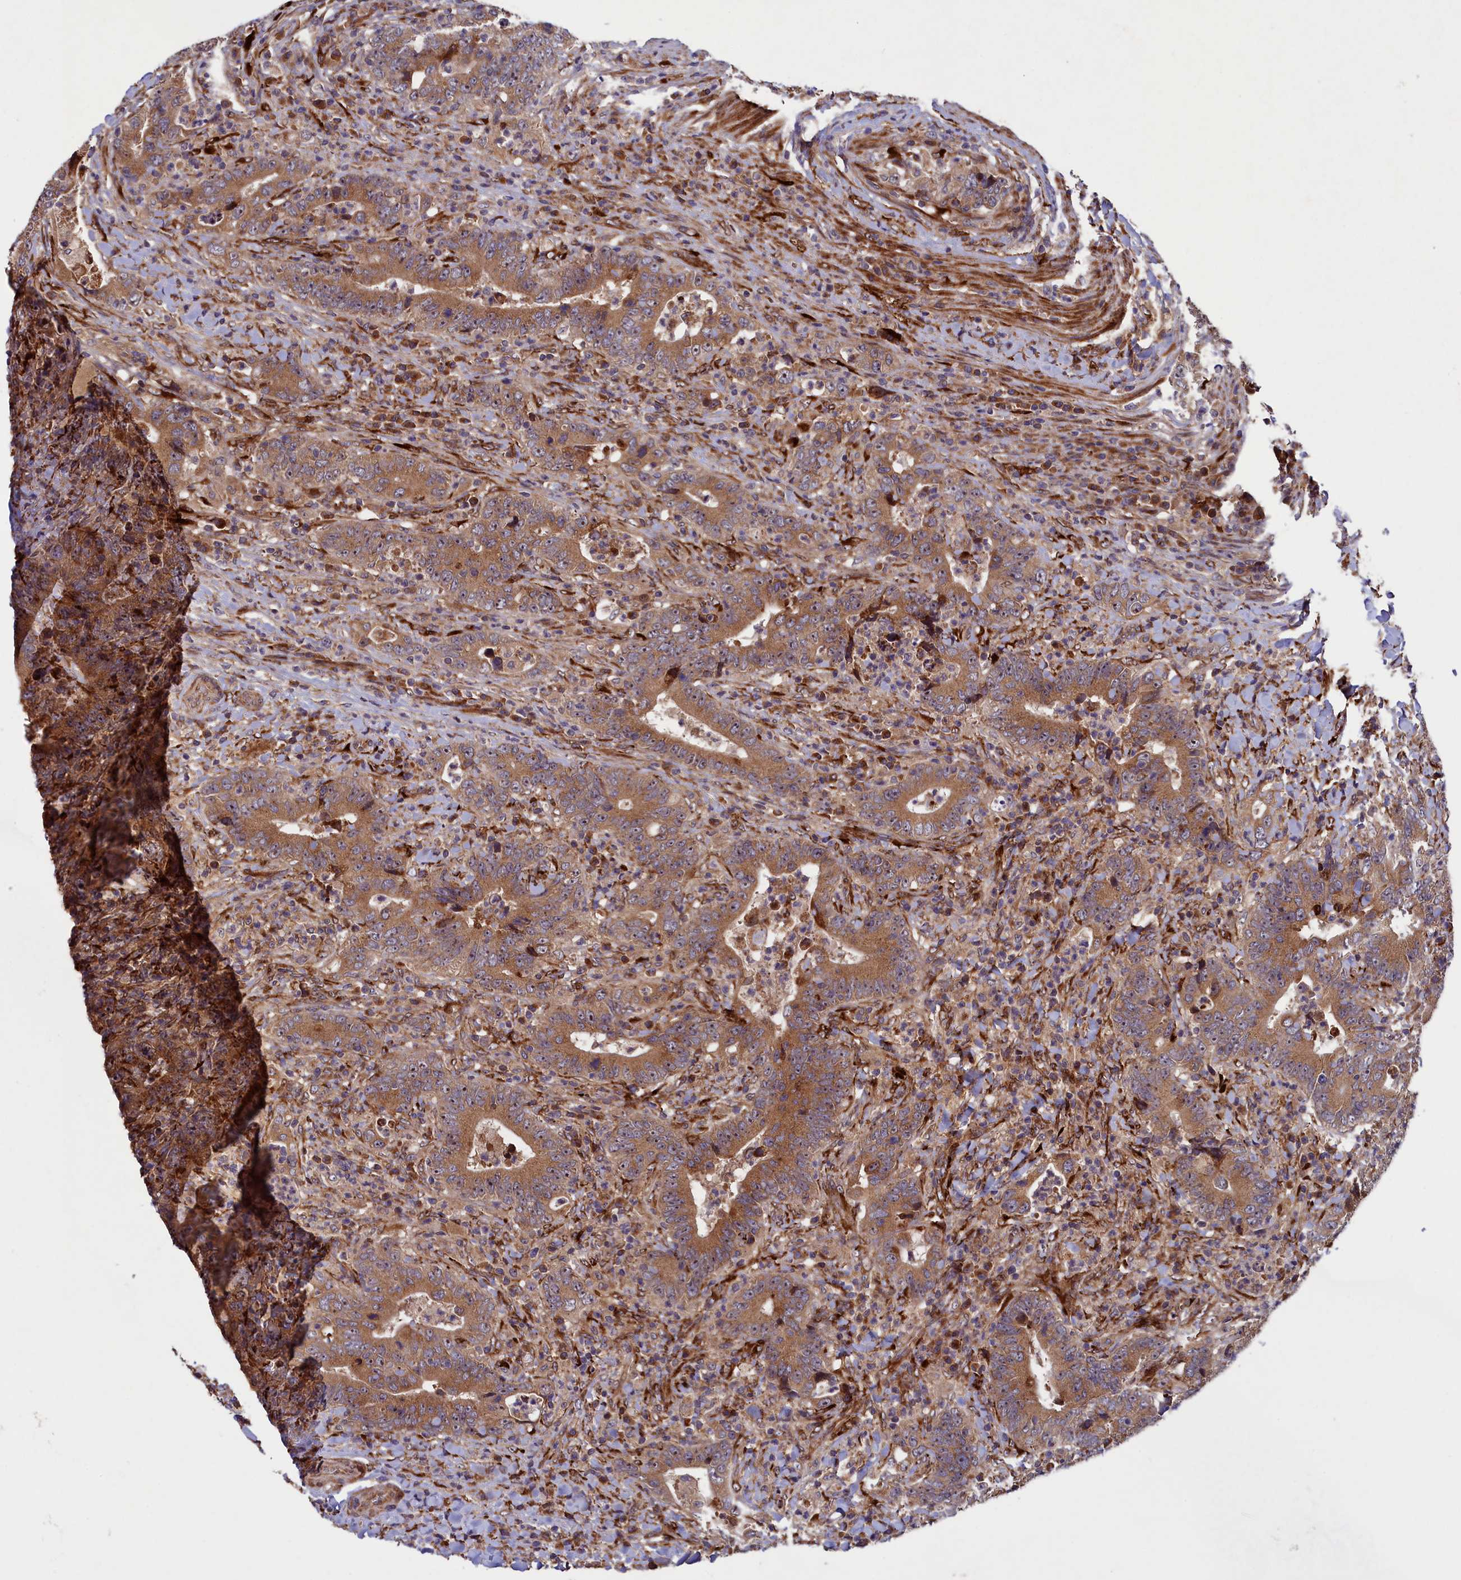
{"staining": {"intensity": "moderate", "quantity": ">75%", "location": "cytoplasmic/membranous"}, "tissue": "colorectal cancer", "cell_type": "Tumor cells", "image_type": "cancer", "snomed": [{"axis": "morphology", "description": "Adenocarcinoma, NOS"}, {"axis": "topography", "description": "Colon"}], "caption": "Colorectal cancer (adenocarcinoma) stained for a protein (brown) reveals moderate cytoplasmic/membranous positive expression in approximately >75% of tumor cells.", "gene": "ARRDC4", "patient": {"sex": "female", "age": 75}}